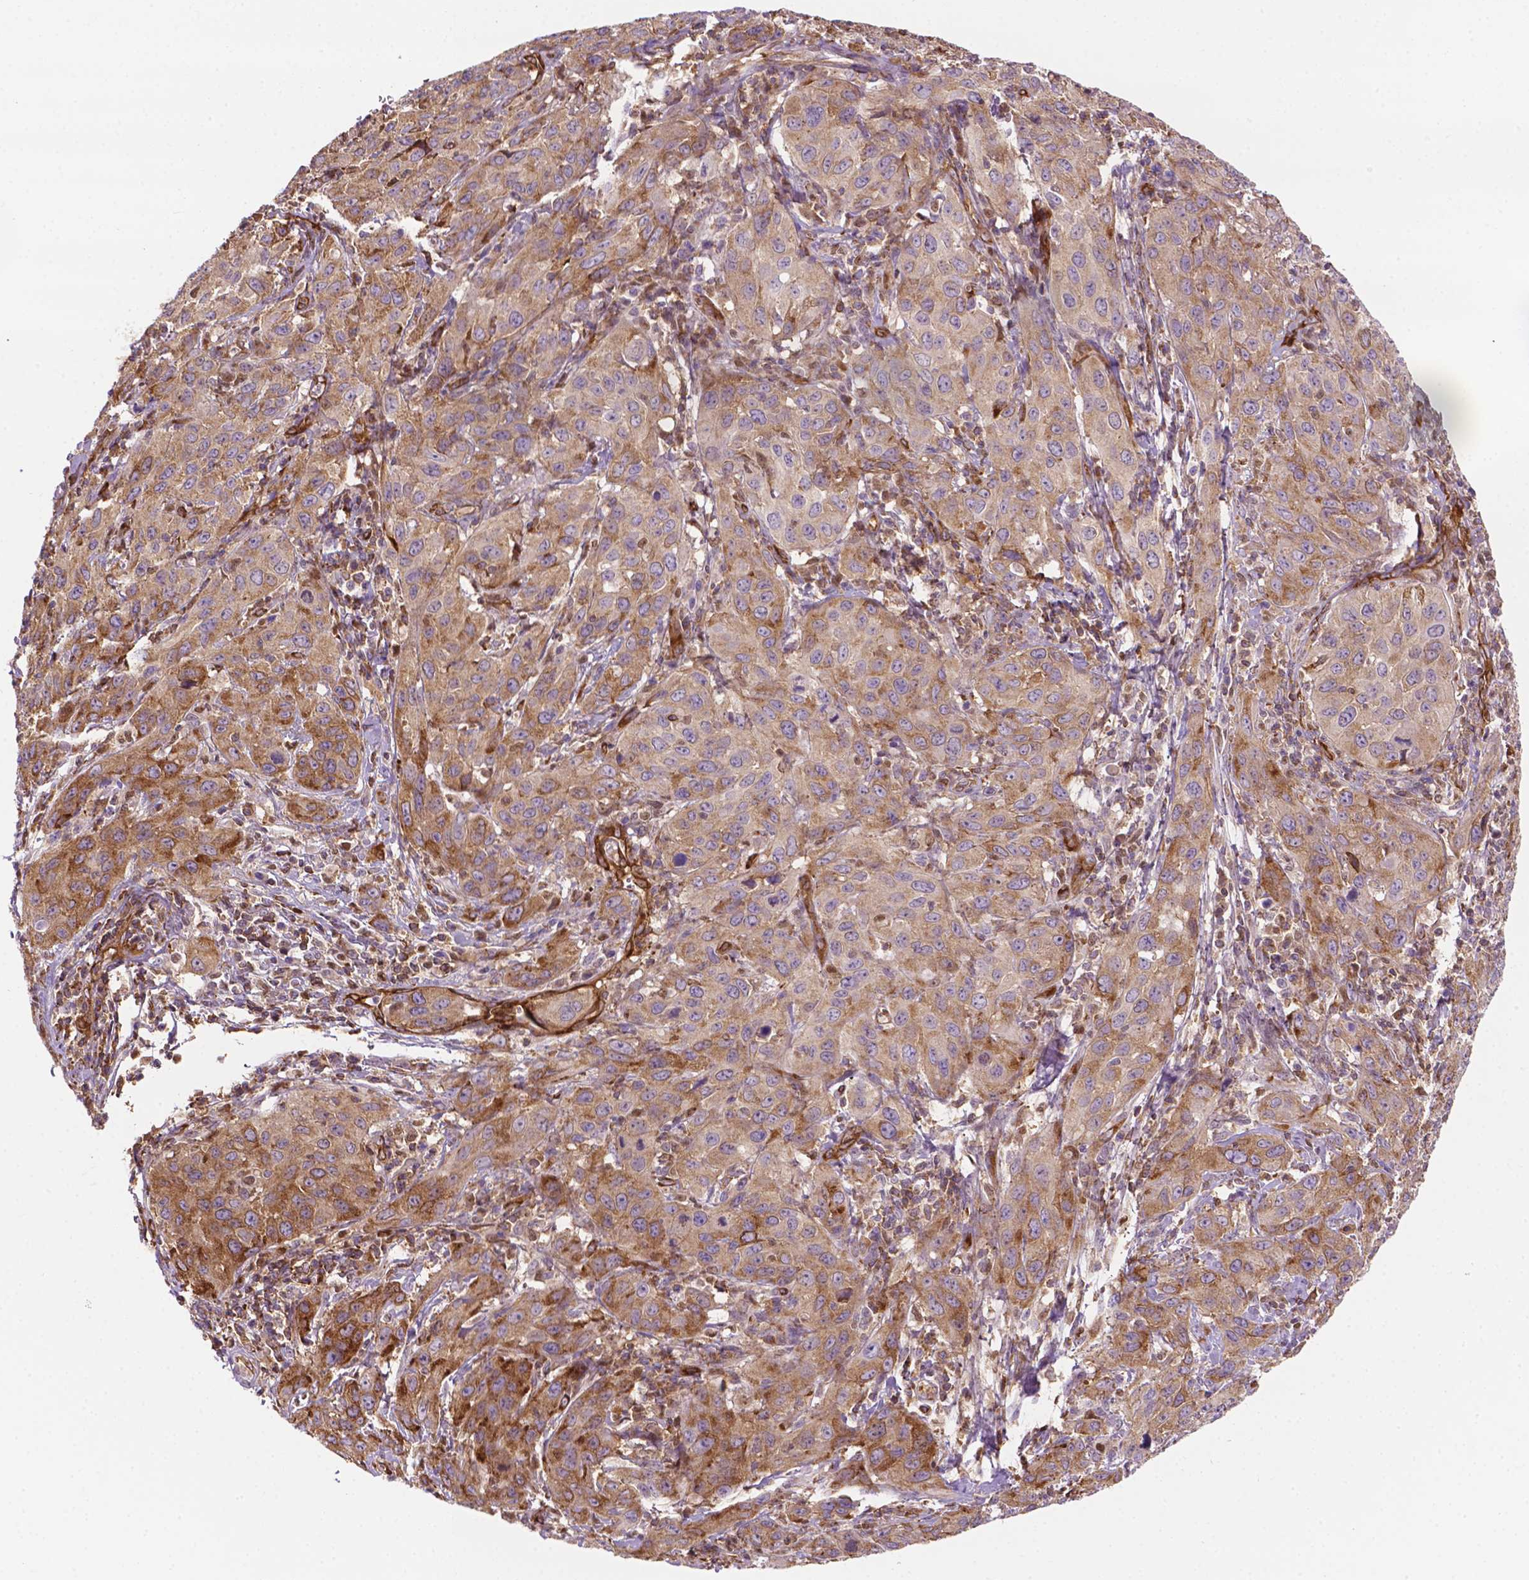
{"staining": {"intensity": "moderate", "quantity": ">75%", "location": "cytoplasmic/membranous"}, "tissue": "cervical cancer", "cell_type": "Tumor cells", "image_type": "cancer", "snomed": [{"axis": "morphology", "description": "Normal tissue, NOS"}, {"axis": "morphology", "description": "Squamous cell carcinoma, NOS"}, {"axis": "topography", "description": "Cervix"}], "caption": "IHC of human cervical squamous cell carcinoma displays medium levels of moderate cytoplasmic/membranous expression in about >75% of tumor cells.", "gene": "DCN", "patient": {"sex": "female", "age": 51}}